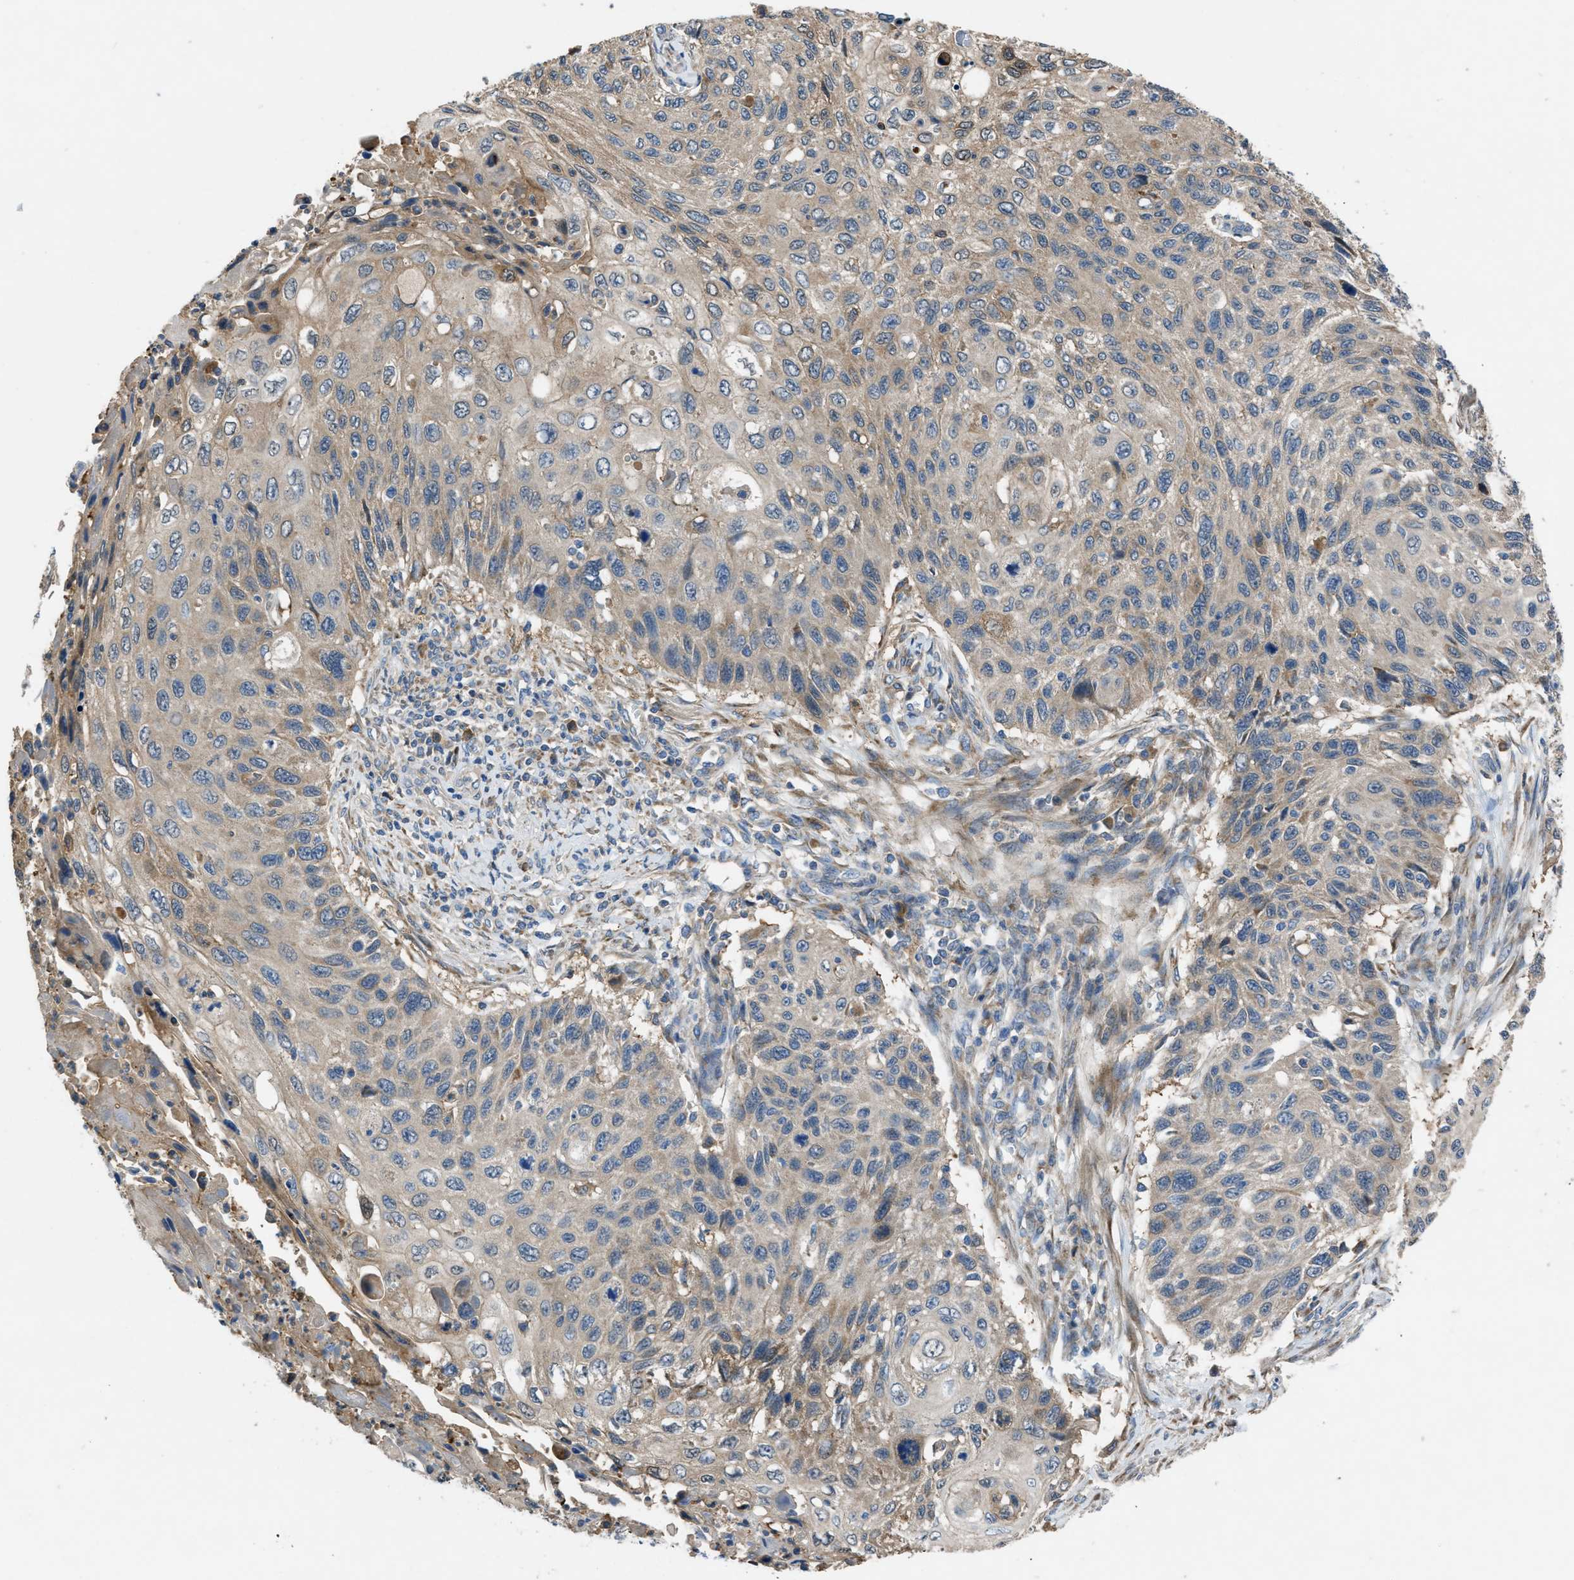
{"staining": {"intensity": "weak", "quantity": ">75%", "location": "cytoplasmic/membranous"}, "tissue": "cervical cancer", "cell_type": "Tumor cells", "image_type": "cancer", "snomed": [{"axis": "morphology", "description": "Squamous cell carcinoma, NOS"}, {"axis": "topography", "description": "Cervix"}], "caption": "Immunohistochemistry micrograph of neoplastic tissue: human squamous cell carcinoma (cervical) stained using immunohistochemistry (IHC) displays low levels of weak protein expression localized specifically in the cytoplasmic/membranous of tumor cells, appearing as a cytoplasmic/membranous brown color.", "gene": "MAP3K20", "patient": {"sex": "female", "age": 70}}